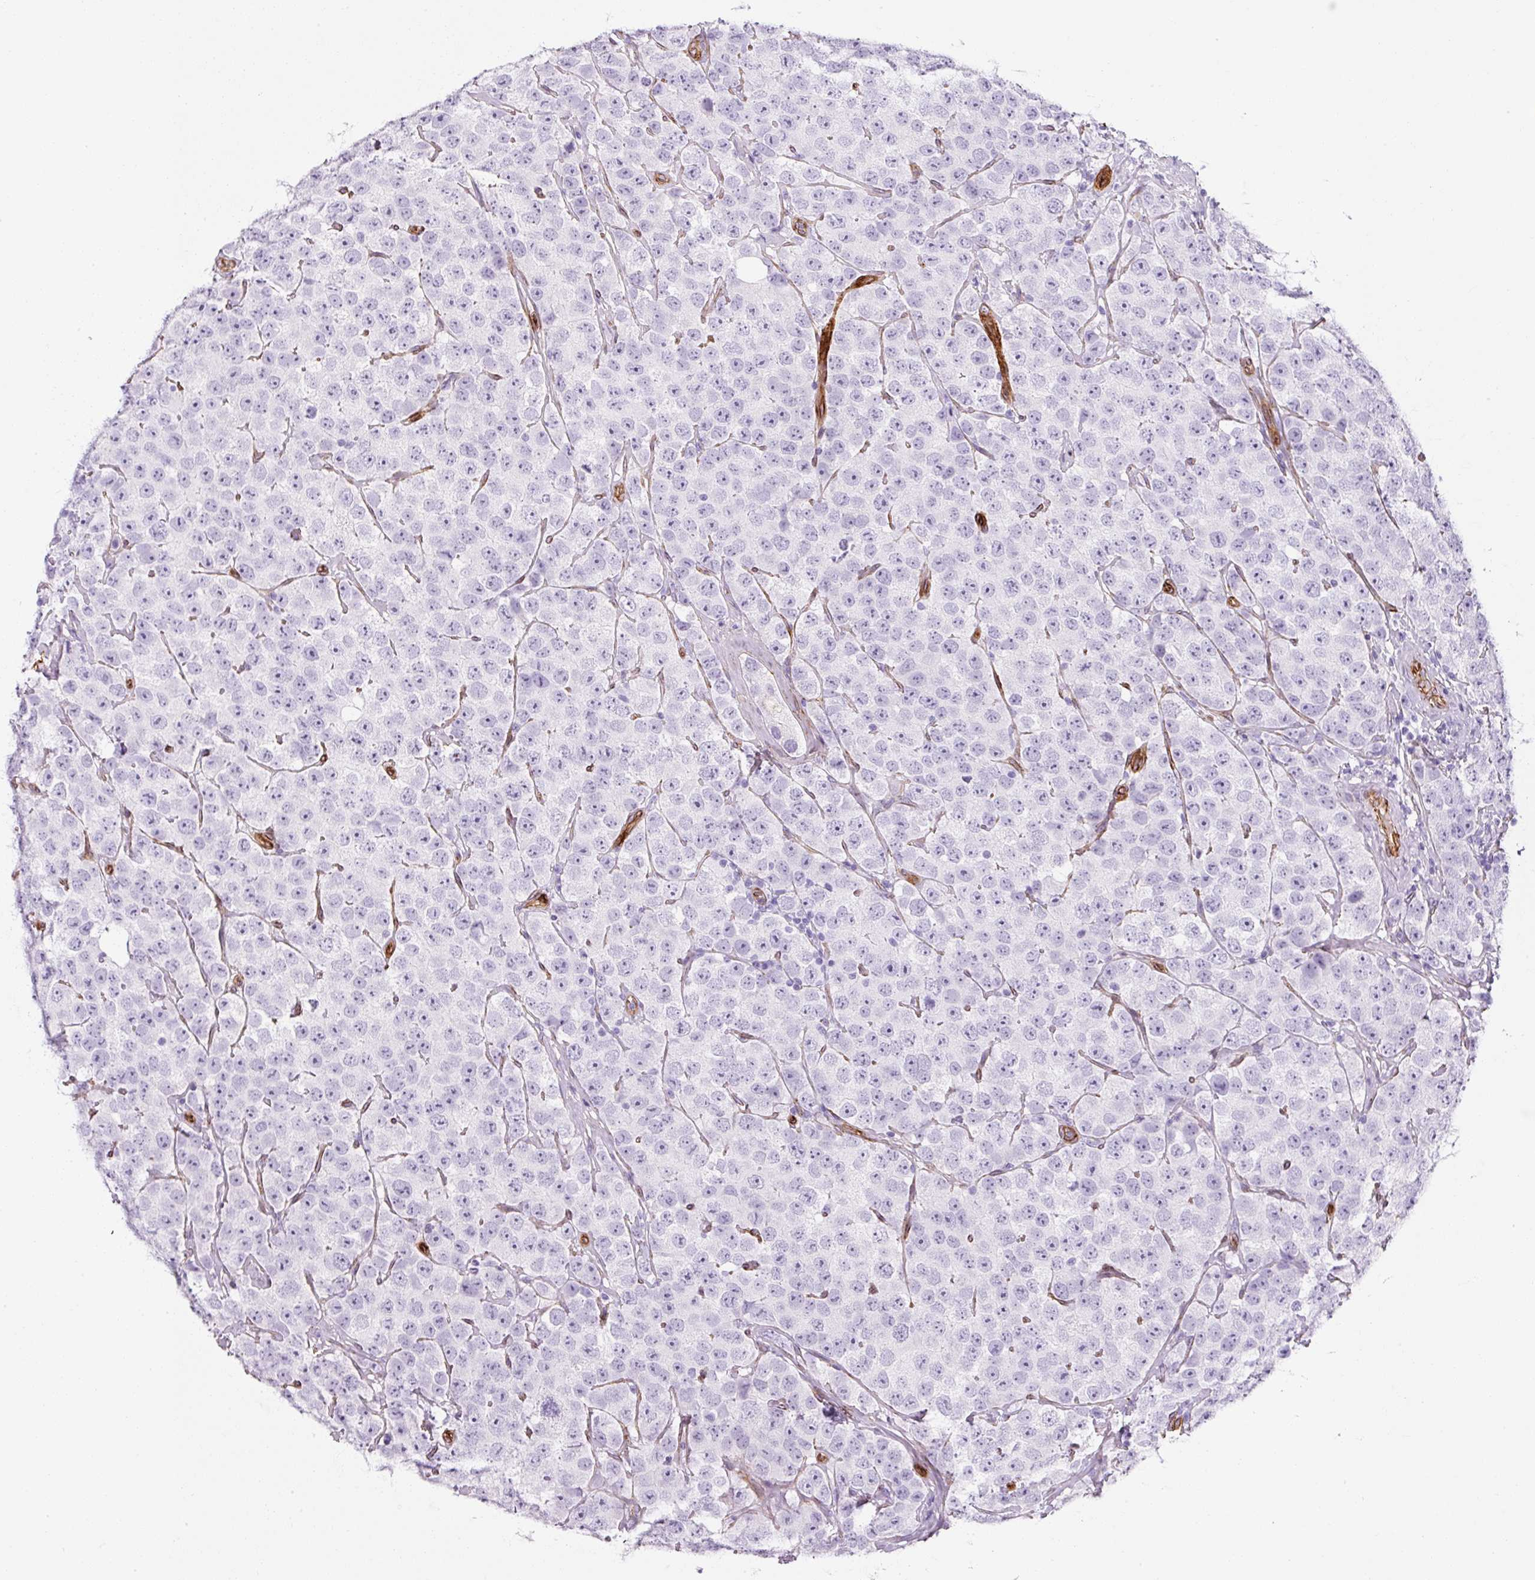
{"staining": {"intensity": "negative", "quantity": "none", "location": "none"}, "tissue": "testis cancer", "cell_type": "Tumor cells", "image_type": "cancer", "snomed": [{"axis": "morphology", "description": "Seminoma, NOS"}, {"axis": "topography", "description": "Testis"}], "caption": "There is no significant staining in tumor cells of testis cancer.", "gene": "CAVIN3", "patient": {"sex": "male", "age": 28}}